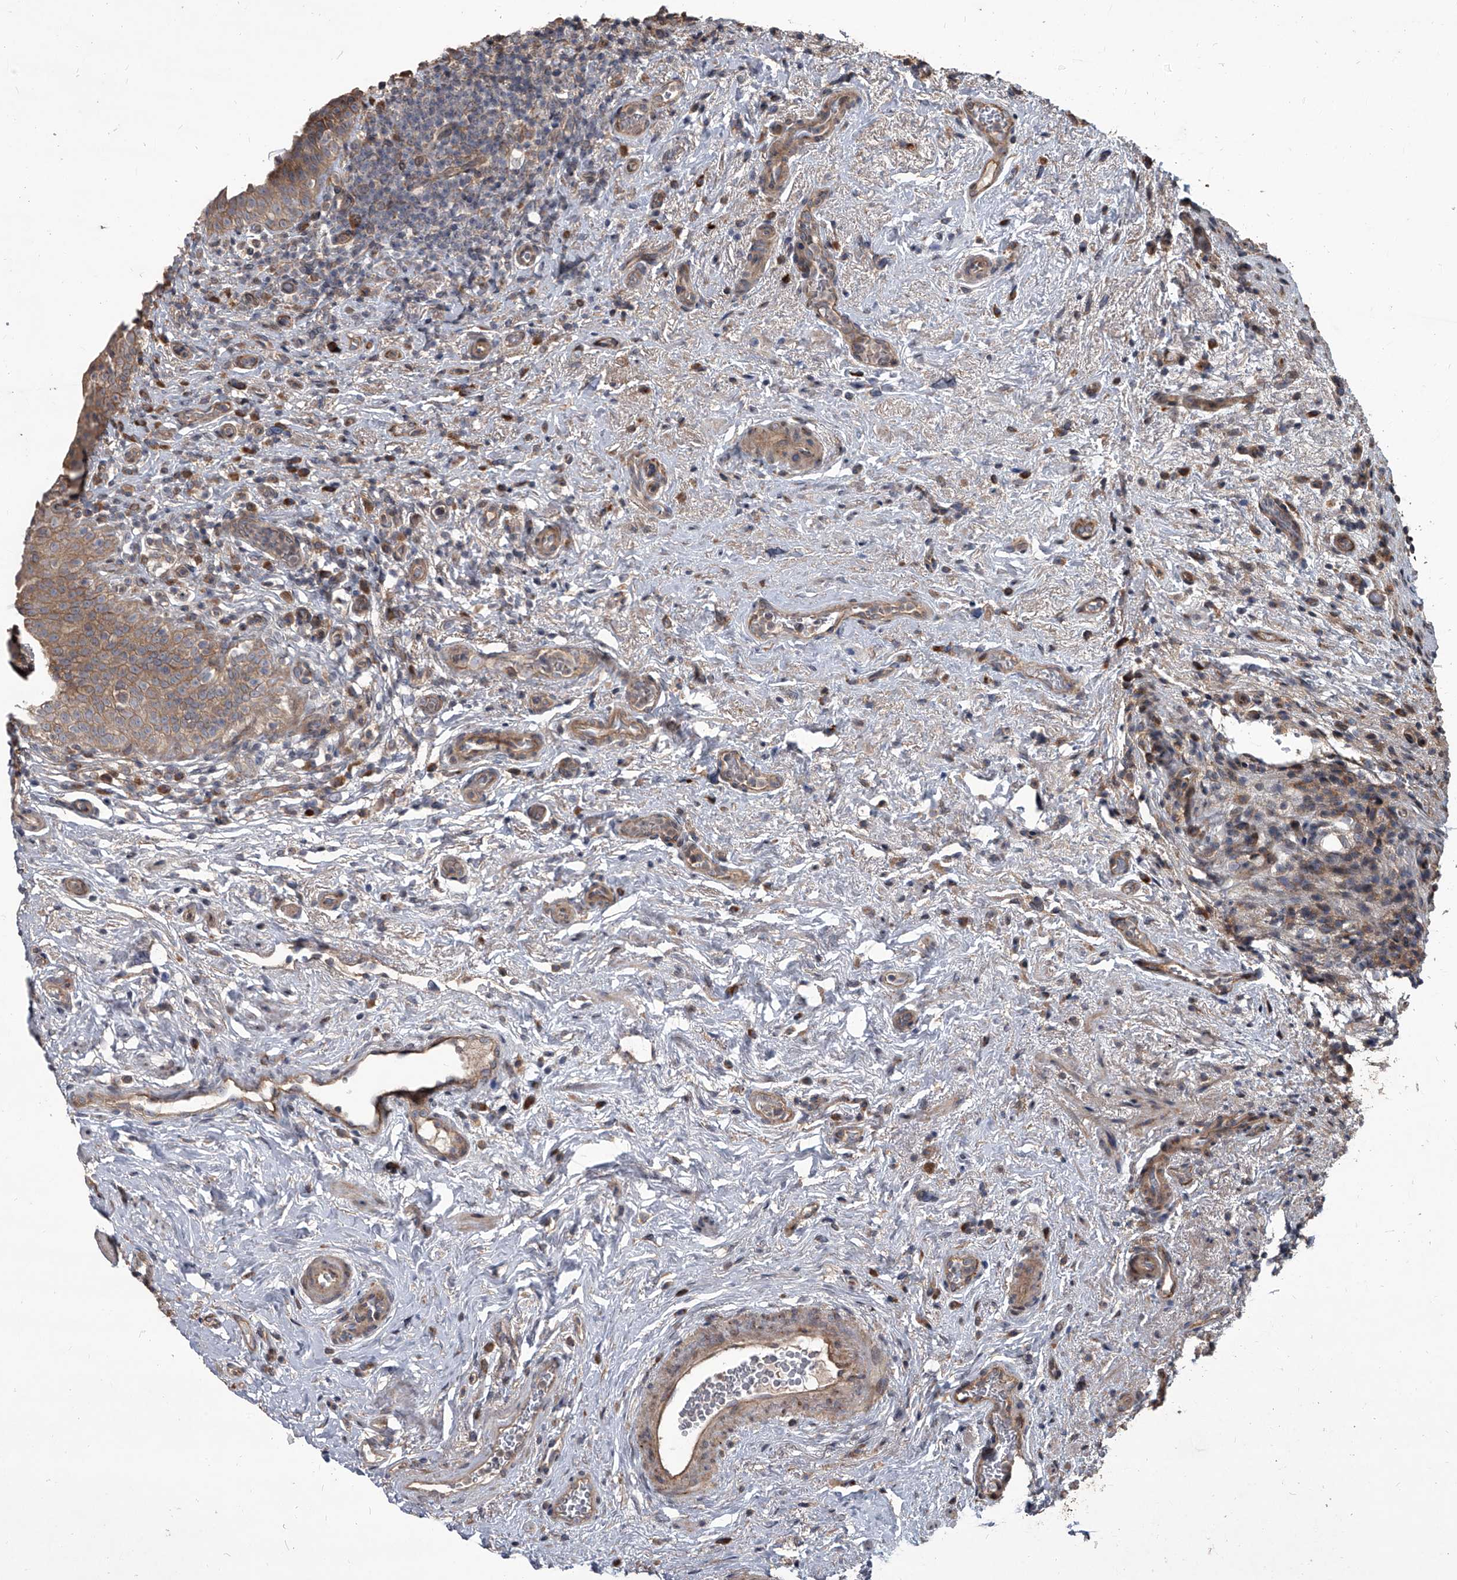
{"staining": {"intensity": "moderate", "quantity": ">75%", "location": "cytoplasmic/membranous"}, "tissue": "urinary bladder", "cell_type": "Urothelial cells", "image_type": "normal", "snomed": [{"axis": "morphology", "description": "Normal tissue, NOS"}, {"axis": "topography", "description": "Urinary bladder"}], "caption": "Protein positivity by immunohistochemistry demonstrates moderate cytoplasmic/membranous positivity in about >75% of urothelial cells in benign urinary bladder.", "gene": "EVA1C", "patient": {"sex": "male", "age": 83}}